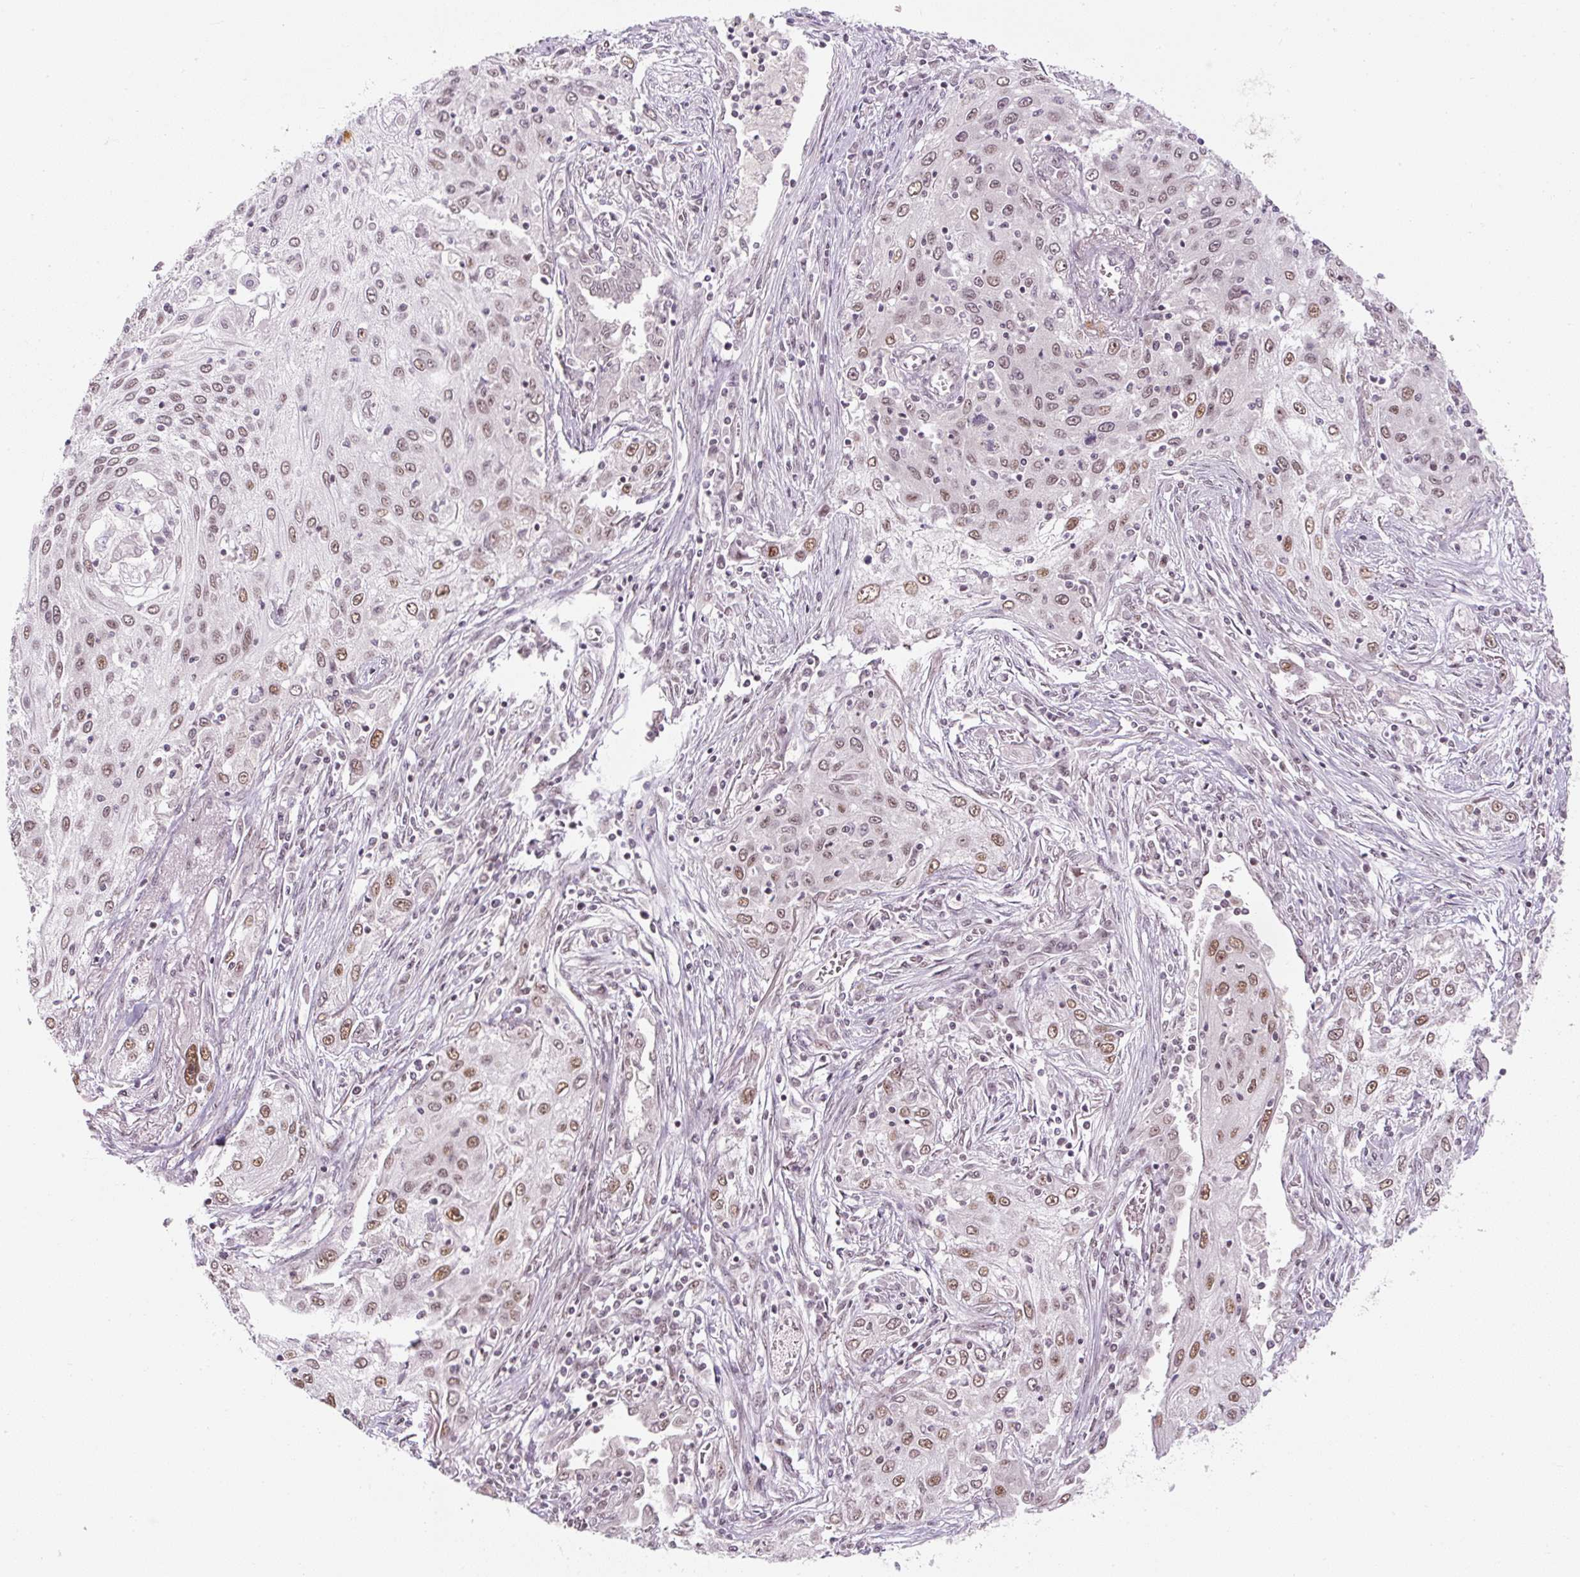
{"staining": {"intensity": "weak", "quantity": ">75%", "location": "nuclear"}, "tissue": "lung cancer", "cell_type": "Tumor cells", "image_type": "cancer", "snomed": [{"axis": "morphology", "description": "Squamous cell carcinoma, NOS"}, {"axis": "topography", "description": "Lung"}], "caption": "Tumor cells exhibit low levels of weak nuclear expression in approximately >75% of cells in human squamous cell carcinoma (lung). The staining was performed using DAB to visualize the protein expression in brown, while the nuclei were stained in blue with hematoxylin (Magnification: 20x).", "gene": "U2AF2", "patient": {"sex": "female", "age": 69}}